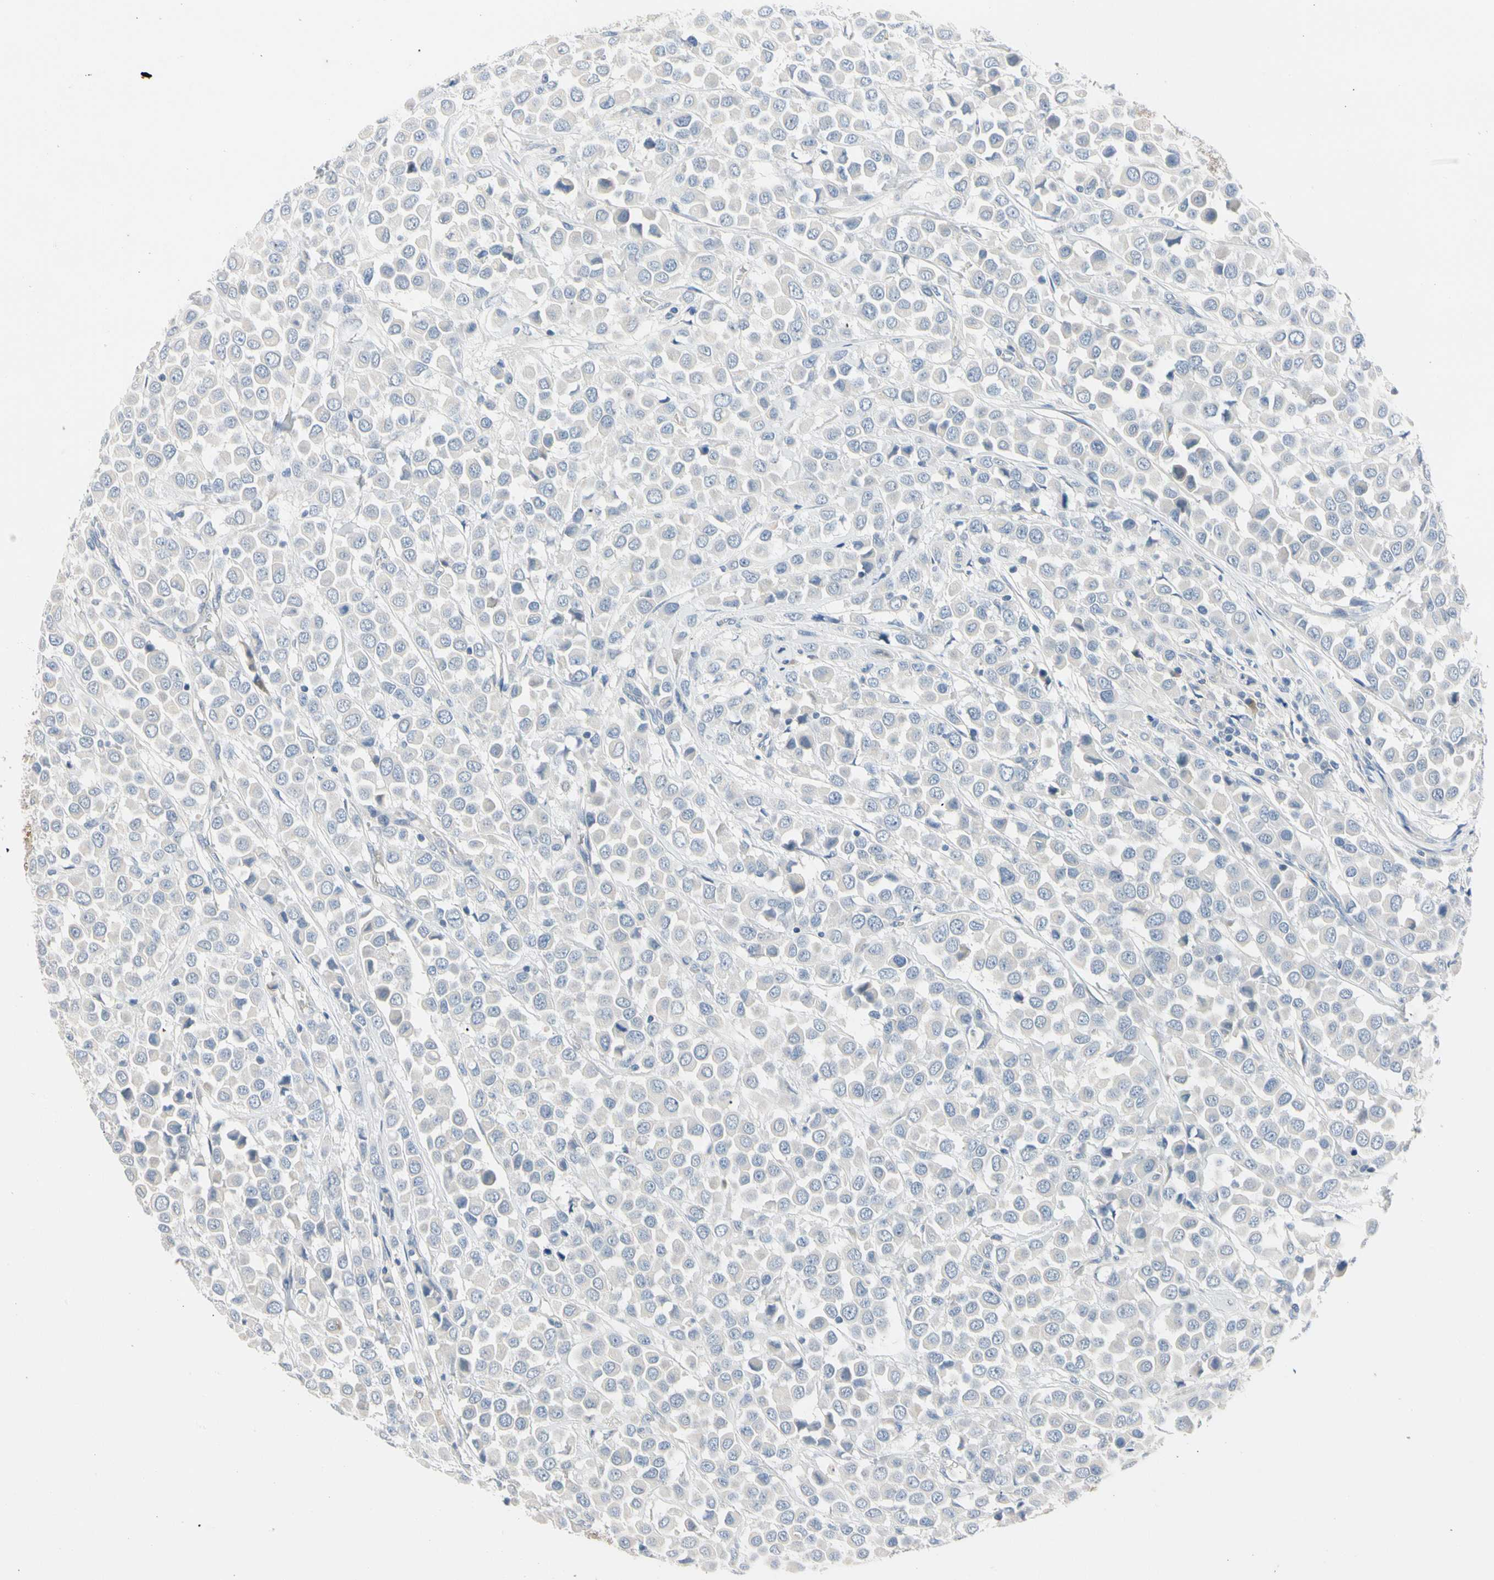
{"staining": {"intensity": "negative", "quantity": "none", "location": "none"}, "tissue": "breast cancer", "cell_type": "Tumor cells", "image_type": "cancer", "snomed": [{"axis": "morphology", "description": "Duct carcinoma"}, {"axis": "topography", "description": "Breast"}], "caption": "This image is of breast cancer stained with IHC to label a protein in brown with the nuclei are counter-stained blue. There is no expression in tumor cells.", "gene": "MARK1", "patient": {"sex": "female", "age": 61}}